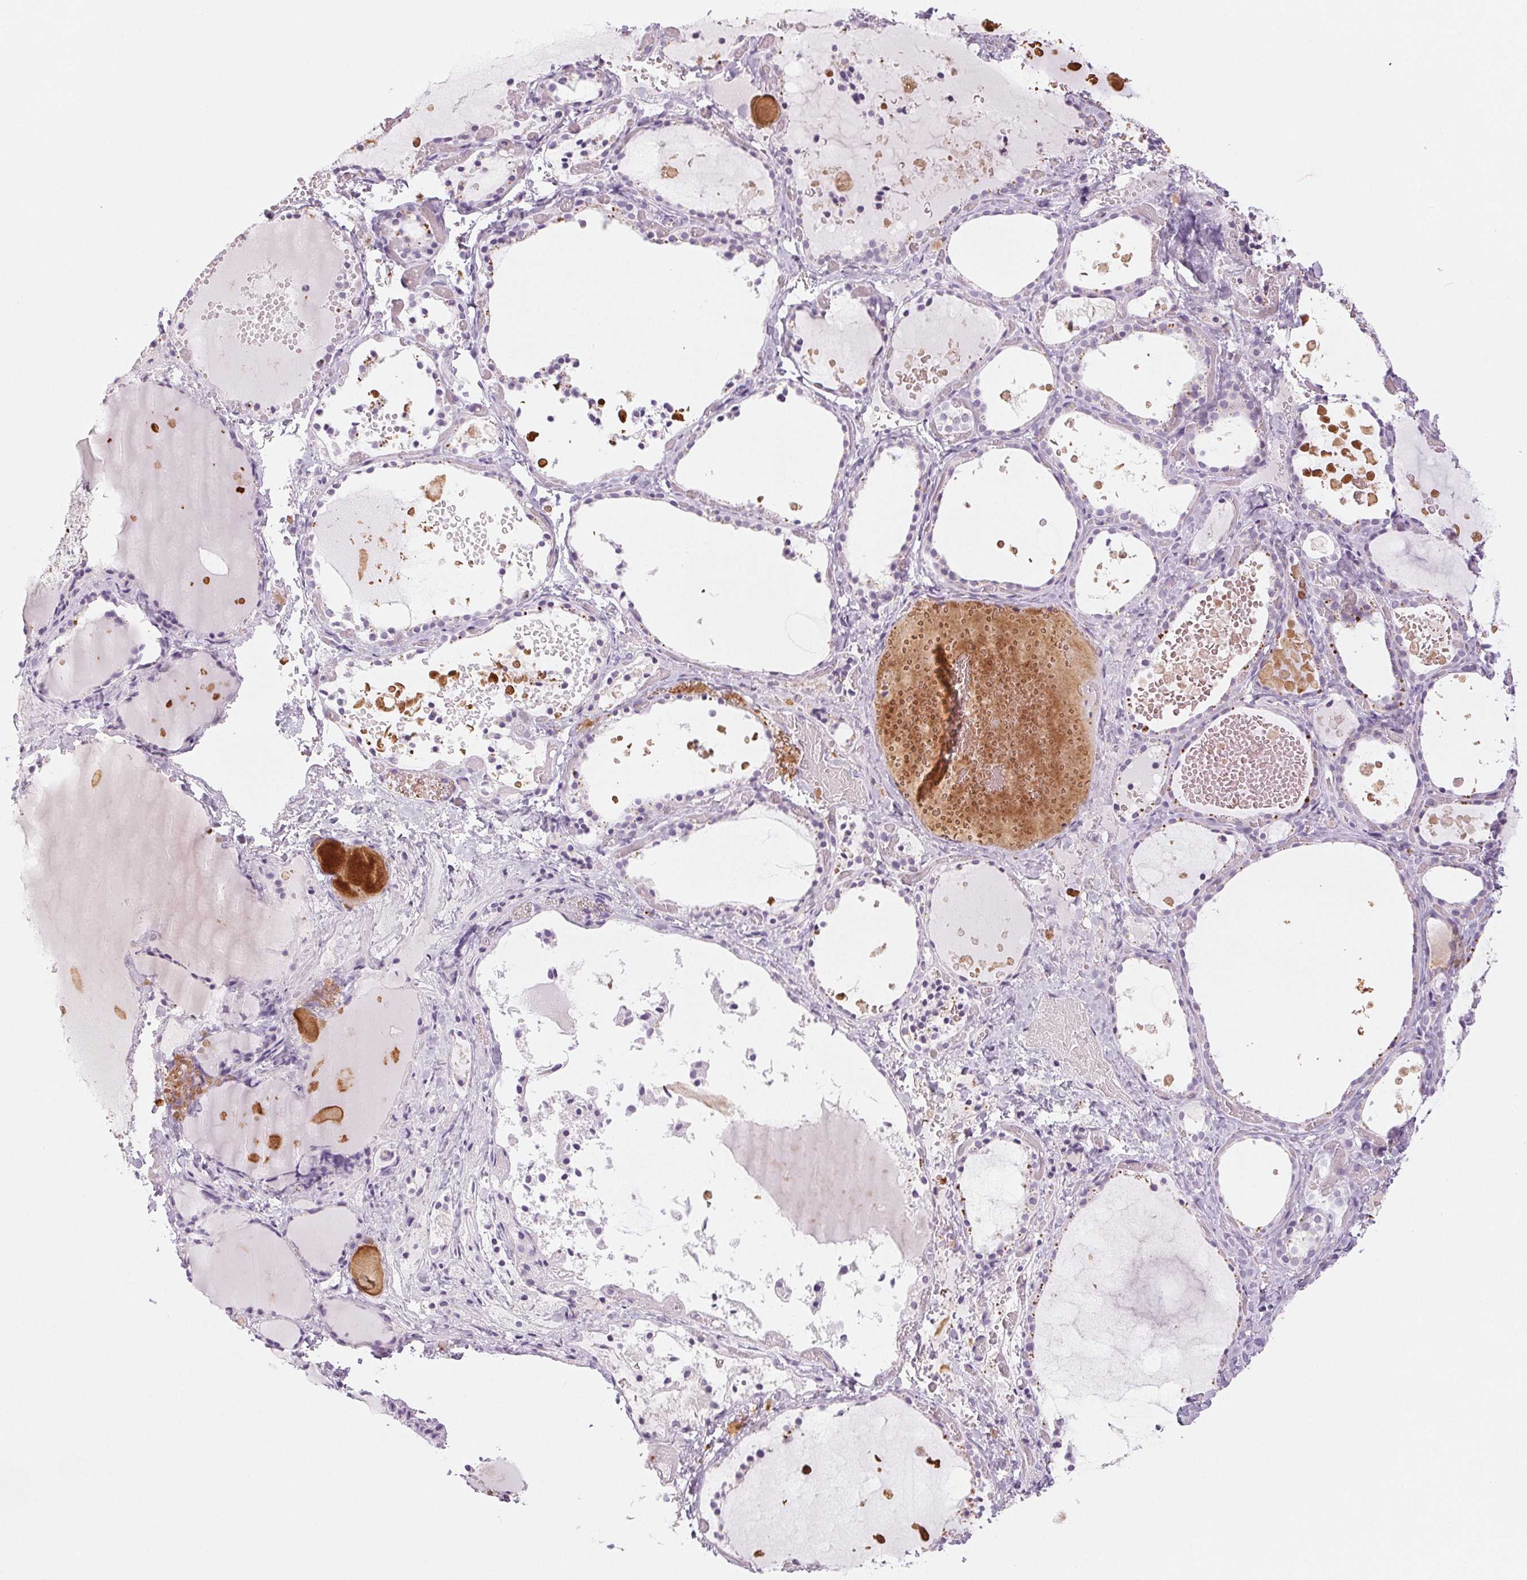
{"staining": {"intensity": "negative", "quantity": "none", "location": "none"}, "tissue": "thyroid gland", "cell_type": "Glandular cells", "image_type": "normal", "snomed": [{"axis": "morphology", "description": "Normal tissue, NOS"}, {"axis": "topography", "description": "Thyroid gland"}], "caption": "This is a histopathology image of immunohistochemistry staining of benign thyroid gland, which shows no expression in glandular cells.", "gene": "EHHADH", "patient": {"sex": "female", "age": 56}}